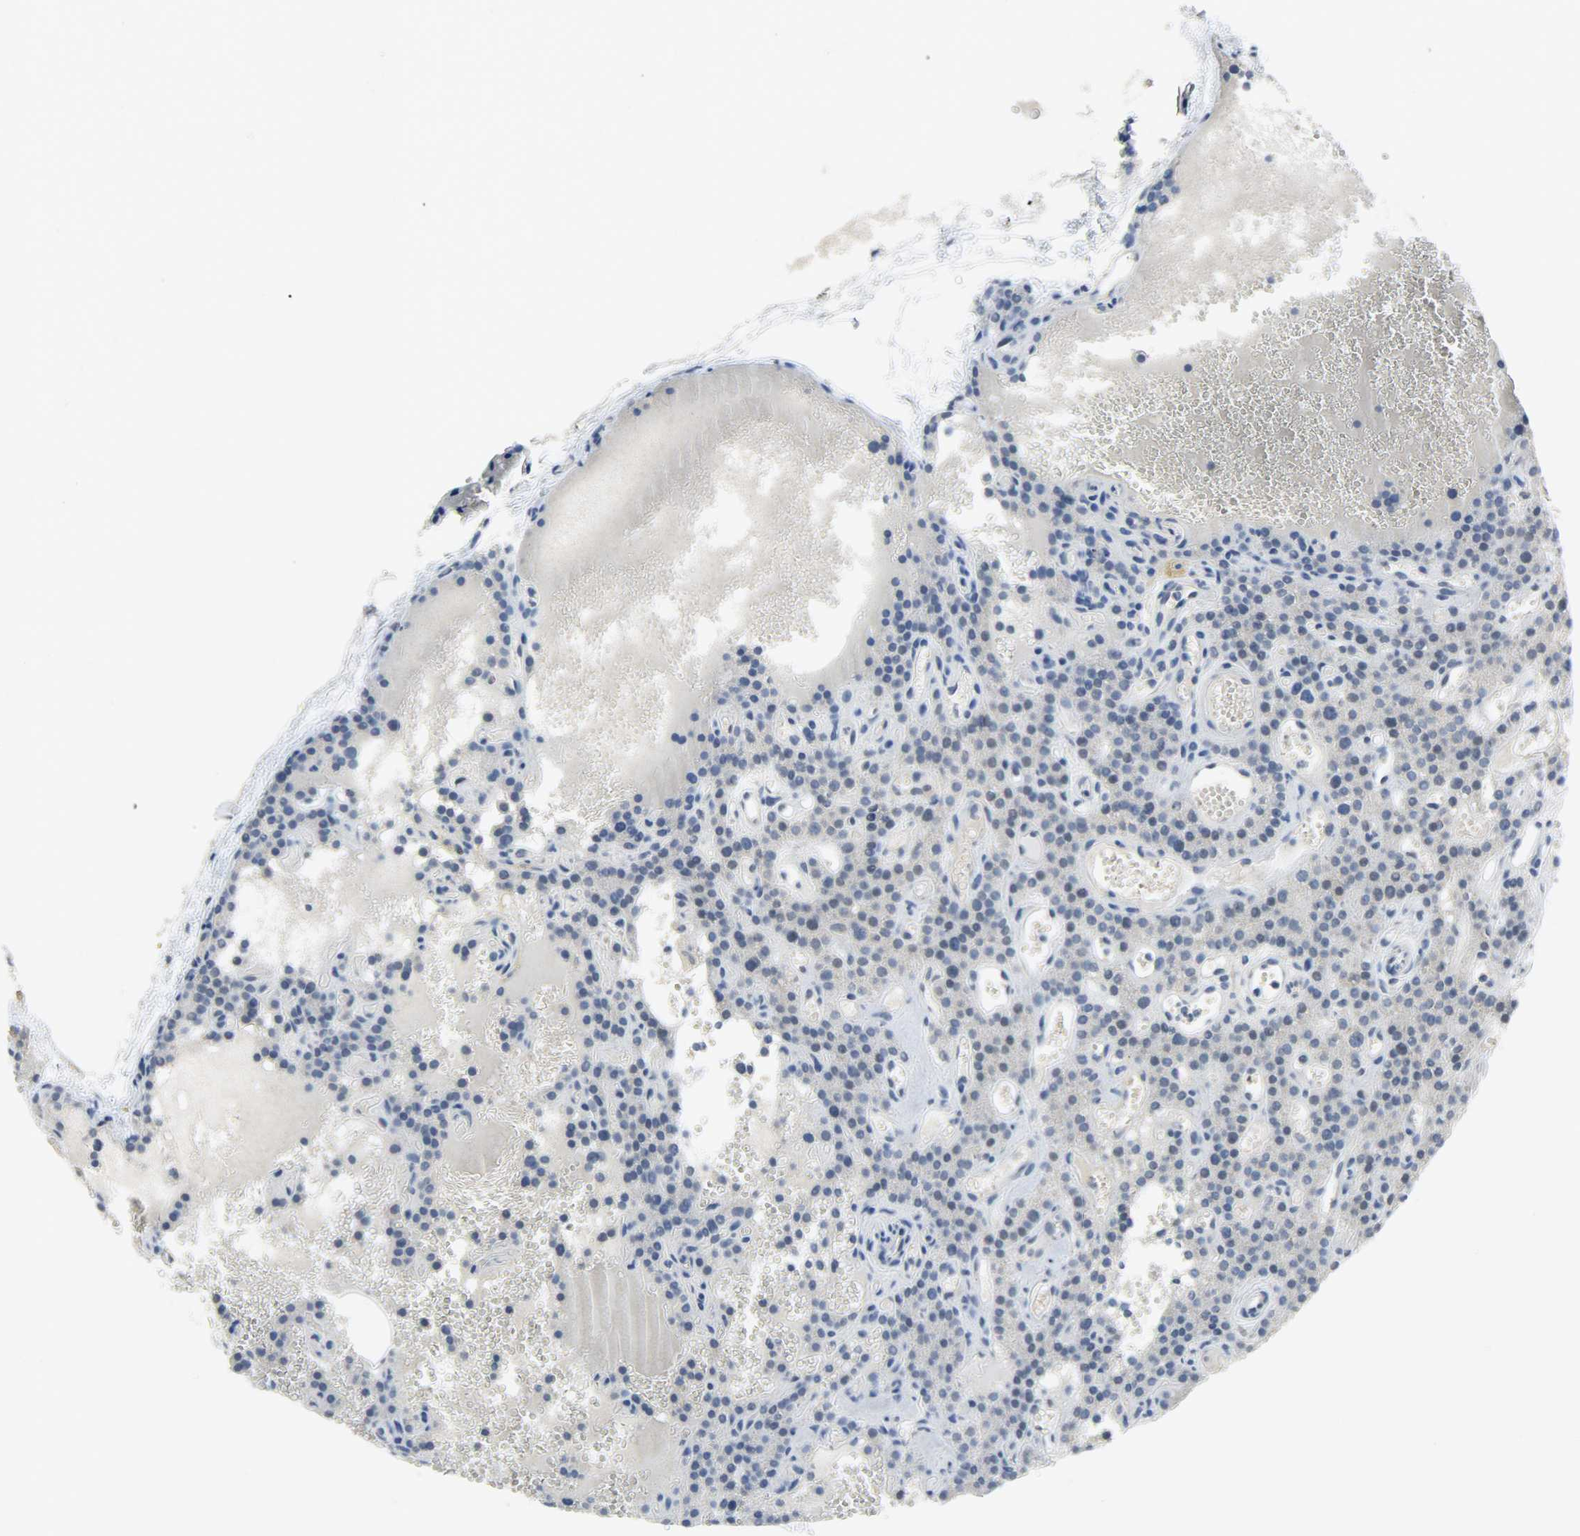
{"staining": {"intensity": "negative", "quantity": "none", "location": "none"}, "tissue": "parathyroid gland", "cell_type": "Glandular cells", "image_type": "normal", "snomed": [{"axis": "morphology", "description": "Normal tissue, NOS"}, {"axis": "topography", "description": "Parathyroid gland"}], "caption": "Protein analysis of benign parathyroid gland demonstrates no significant expression in glandular cells. (Brightfield microscopy of DAB IHC at high magnification).", "gene": "FKBP1A", "patient": {"sex": "male", "age": 25}}